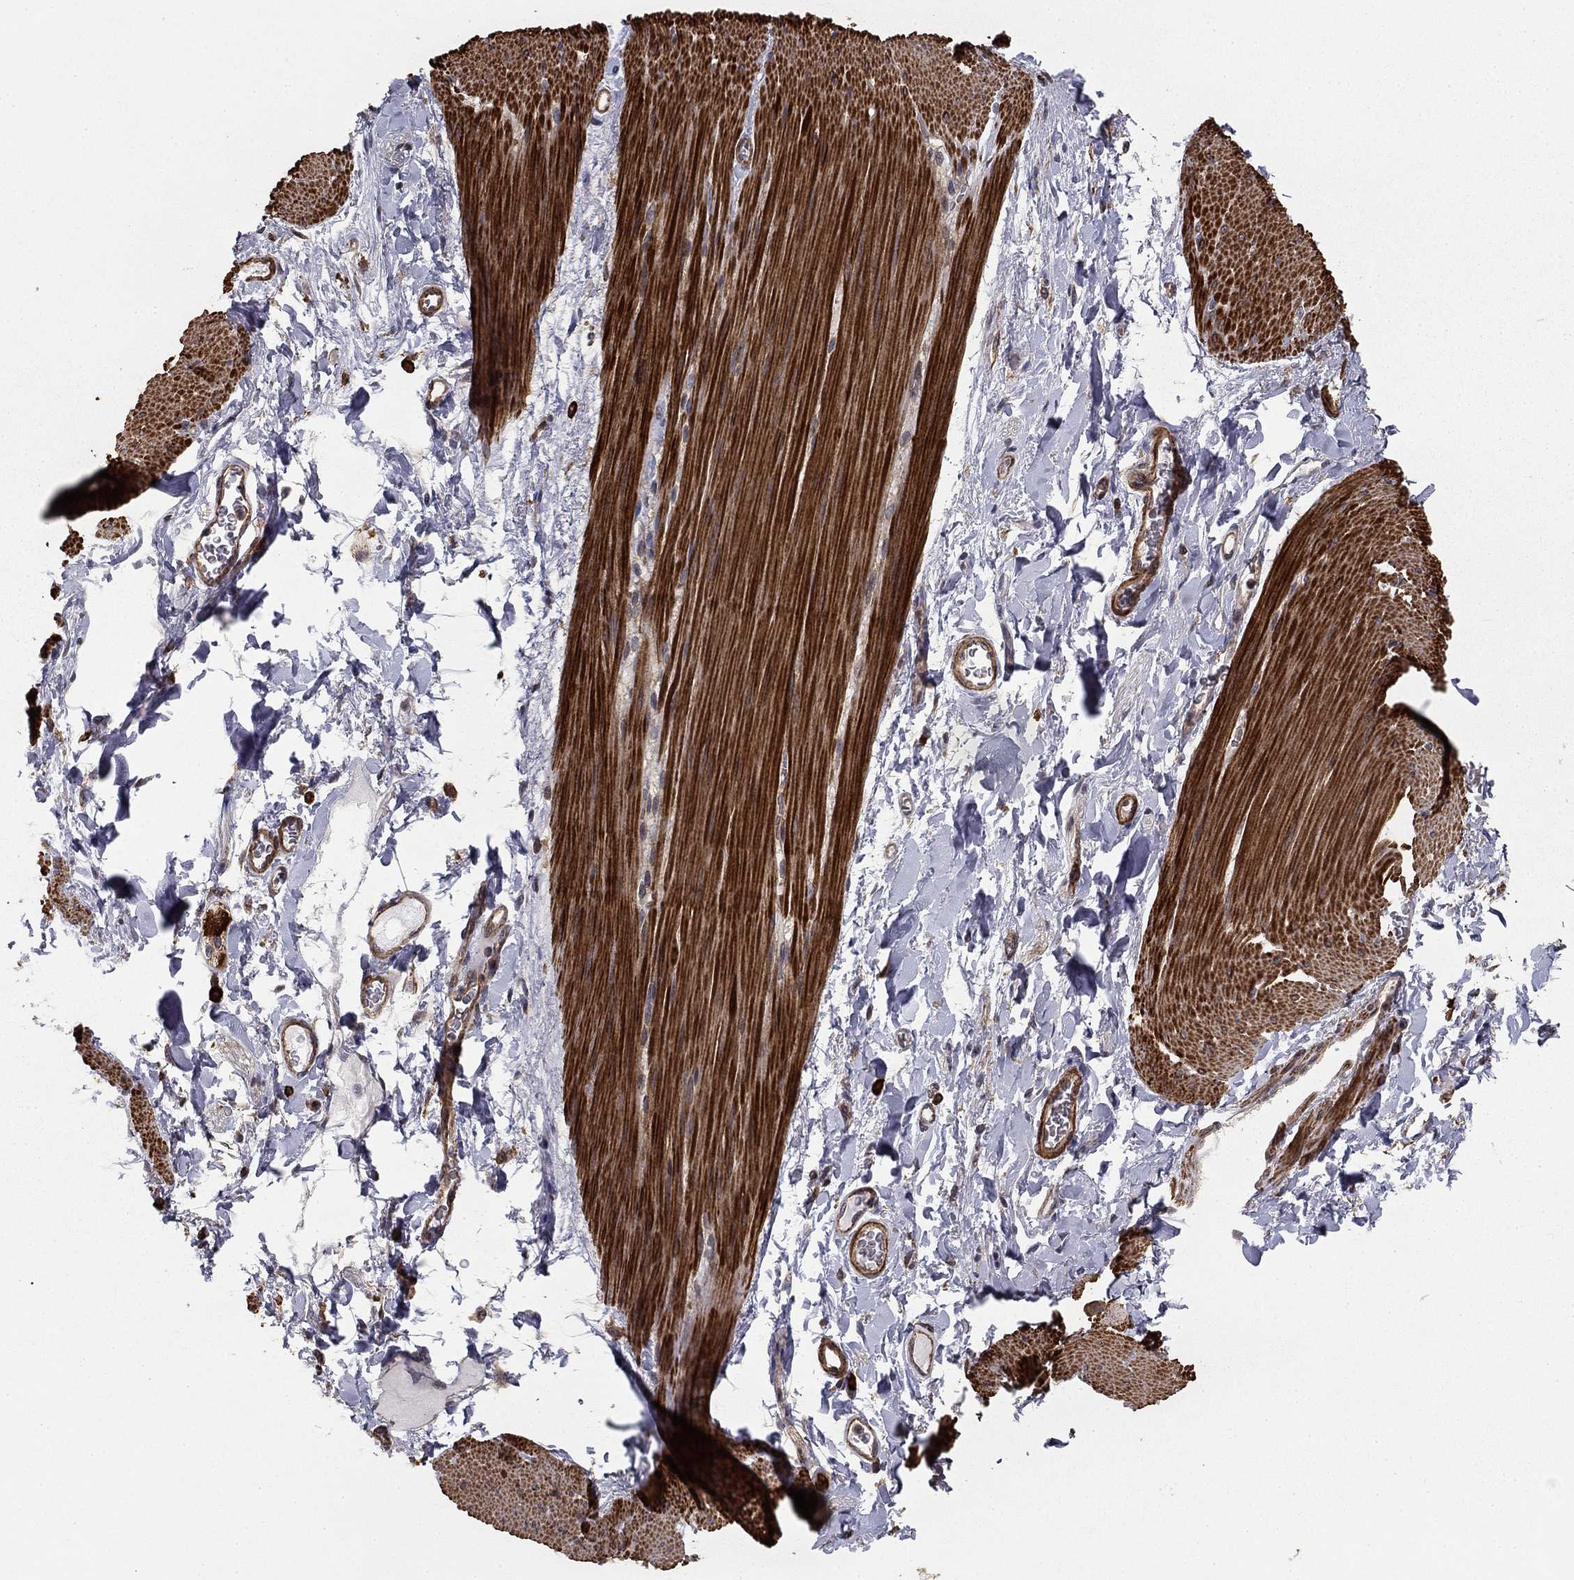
{"staining": {"intensity": "negative", "quantity": "none", "location": "none"}, "tissue": "soft tissue", "cell_type": "Fibroblasts", "image_type": "normal", "snomed": [{"axis": "morphology", "description": "Normal tissue, NOS"}, {"axis": "topography", "description": "Smooth muscle"}, {"axis": "topography", "description": "Duodenum"}, {"axis": "topography", "description": "Peripheral nerve tissue"}], "caption": "Immunohistochemical staining of unremarkable soft tissue reveals no significant expression in fibroblasts.", "gene": "HABP4", "patient": {"sex": "female", "age": 61}}